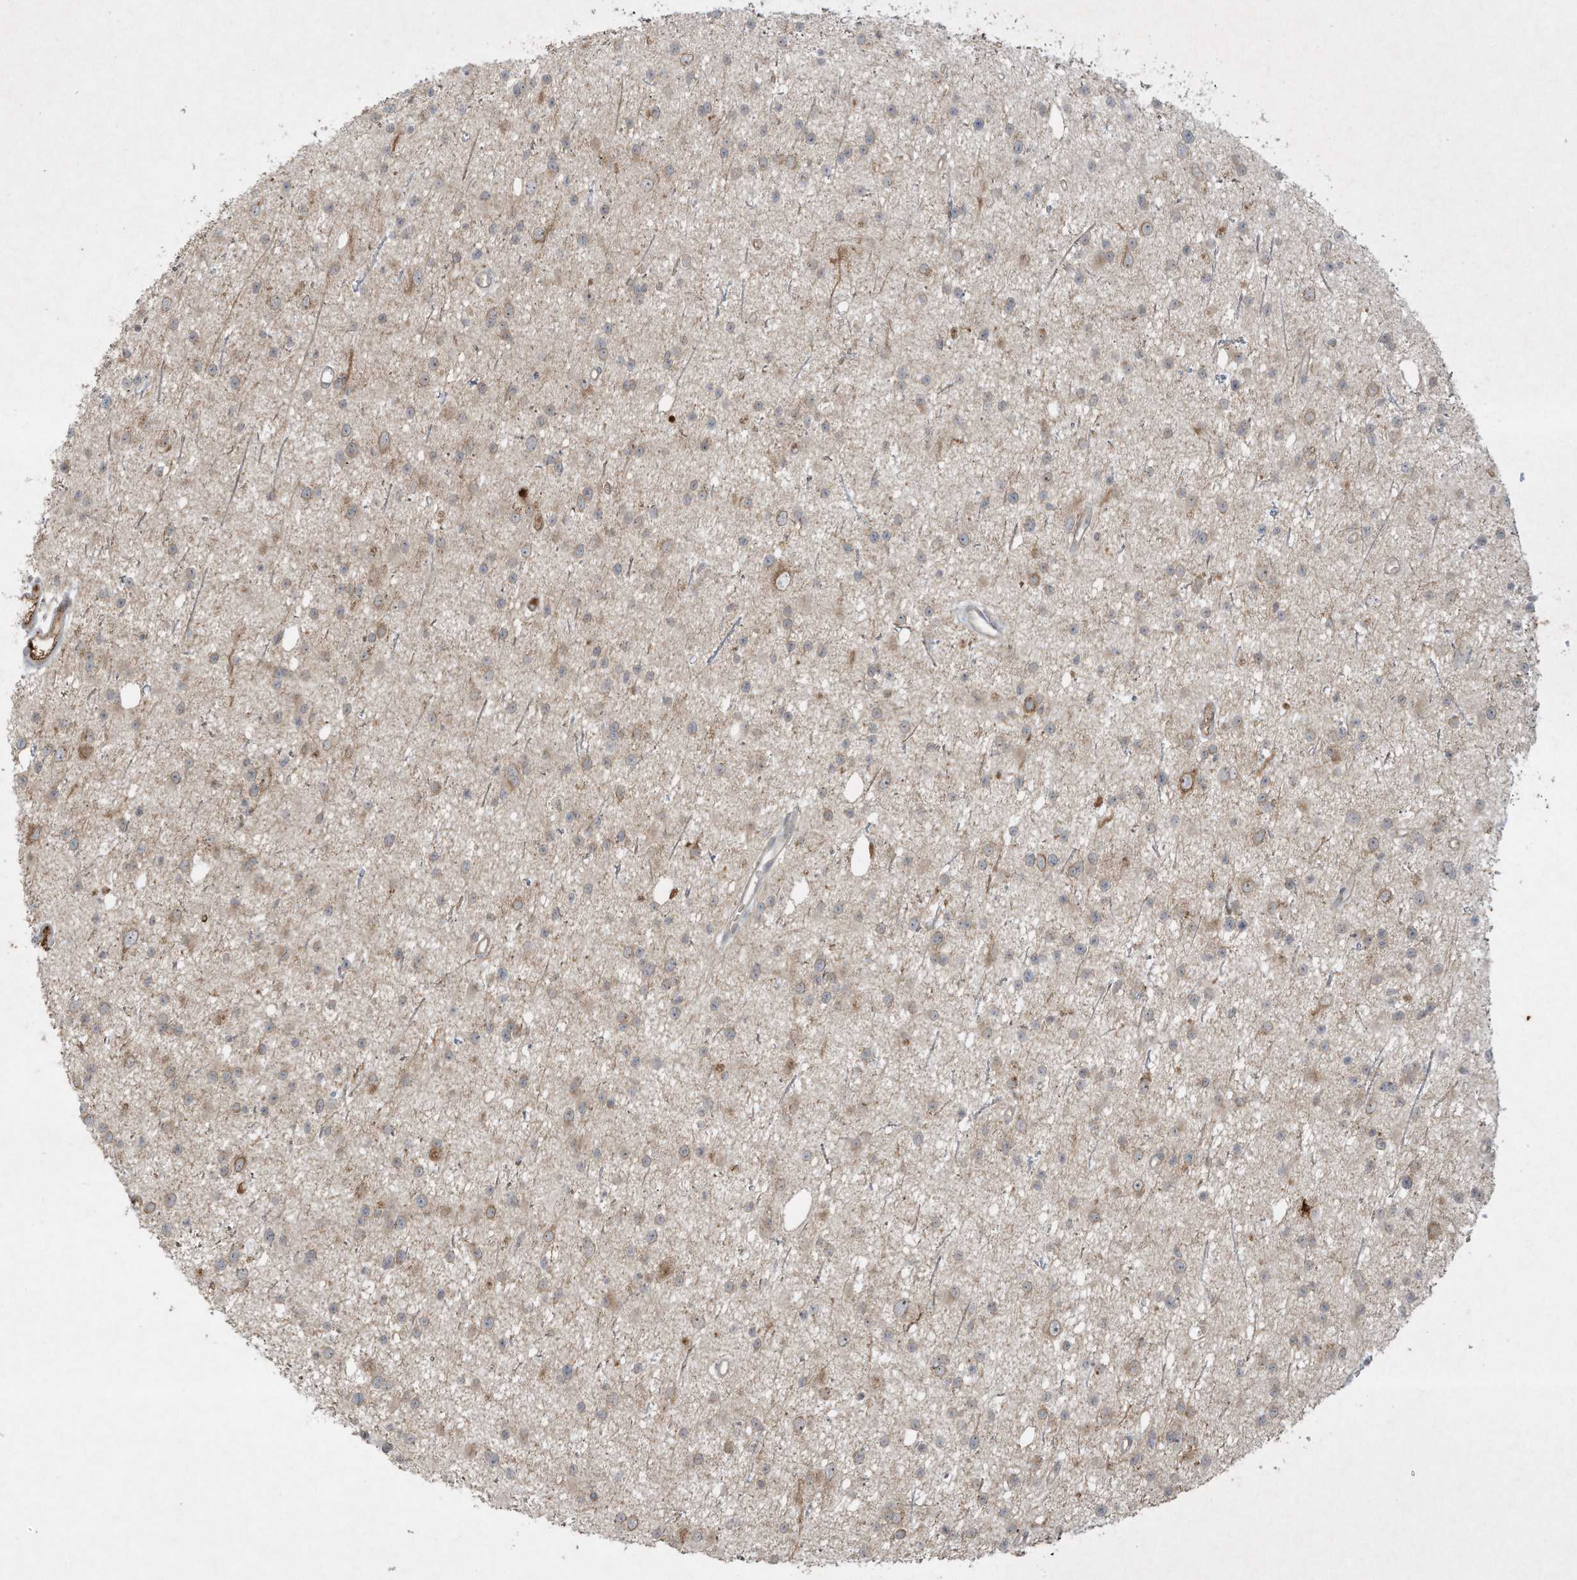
{"staining": {"intensity": "moderate", "quantity": "<25%", "location": "cytoplasmic/membranous"}, "tissue": "glioma", "cell_type": "Tumor cells", "image_type": "cancer", "snomed": [{"axis": "morphology", "description": "Glioma, malignant, Low grade"}, {"axis": "topography", "description": "Cerebral cortex"}], "caption": "IHC image of neoplastic tissue: low-grade glioma (malignant) stained using immunohistochemistry displays low levels of moderate protein expression localized specifically in the cytoplasmic/membranous of tumor cells, appearing as a cytoplasmic/membranous brown color.", "gene": "FETUB", "patient": {"sex": "female", "age": 39}}